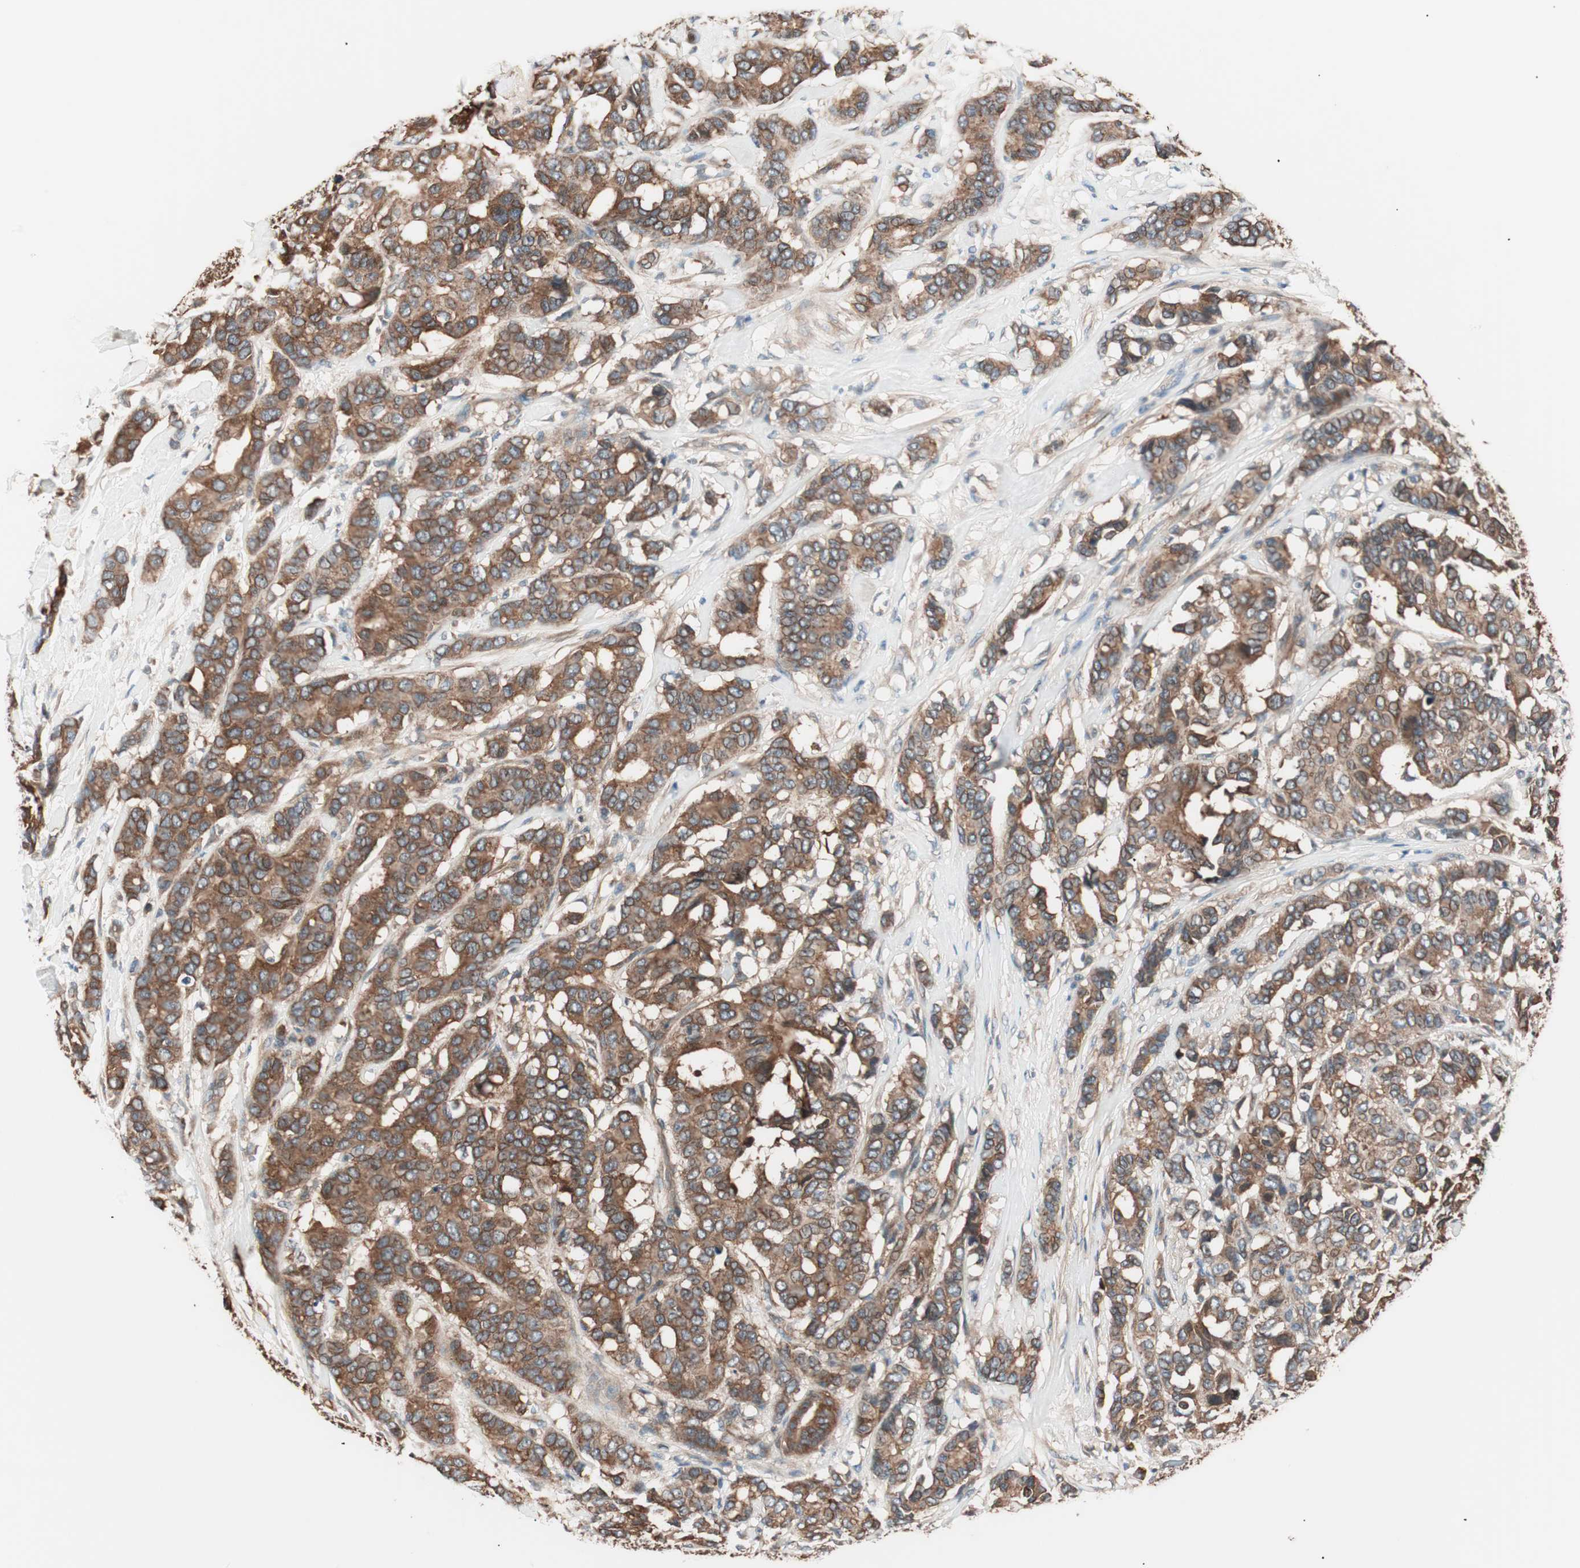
{"staining": {"intensity": "strong", "quantity": ">75%", "location": "cytoplasmic/membranous"}, "tissue": "breast cancer", "cell_type": "Tumor cells", "image_type": "cancer", "snomed": [{"axis": "morphology", "description": "Duct carcinoma"}, {"axis": "topography", "description": "Breast"}], "caption": "A high-resolution micrograph shows immunohistochemistry staining of breast cancer (infiltrating ductal carcinoma), which reveals strong cytoplasmic/membranous staining in about >75% of tumor cells. The protein of interest is stained brown, and the nuclei are stained in blue (DAB (3,3'-diaminobenzidine) IHC with brightfield microscopy, high magnification).", "gene": "TSG101", "patient": {"sex": "female", "age": 87}}